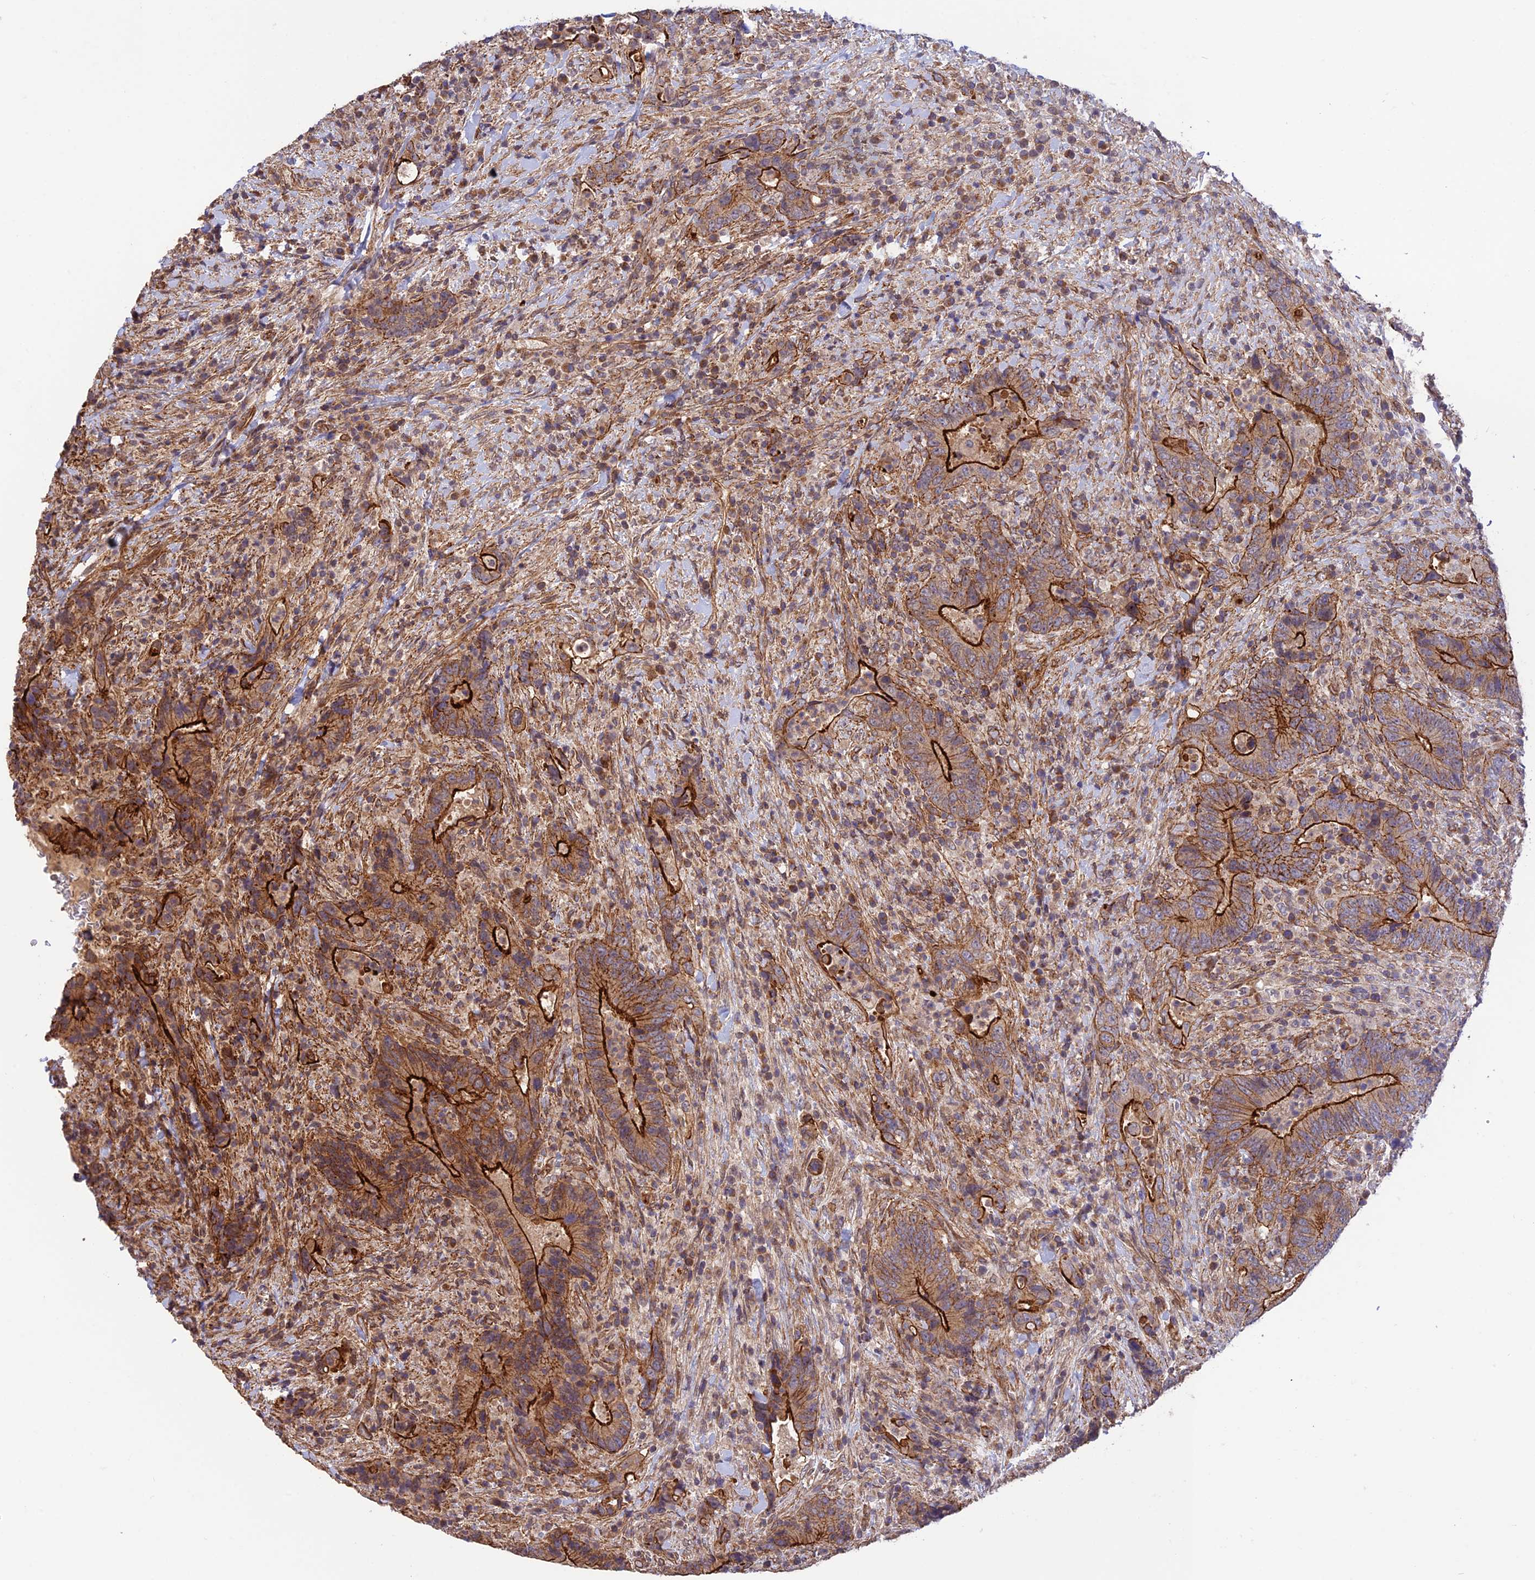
{"staining": {"intensity": "strong", "quantity": ">75%", "location": "cytoplasmic/membranous"}, "tissue": "colorectal cancer", "cell_type": "Tumor cells", "image_type": "cancer", "snomed": [{"axis": "morphology", "description": "Adenocarcinoma, NOS"}, {"axis": "topography", "description": "Colon"}], "caption": "Tumor cells demonstrate high levels of strong cytoplasmic/membranous positivity in about >75% of cells in colorectal cancer.", "gene": "HOMER2", "patient": {"sex": "female", "age": 75}}